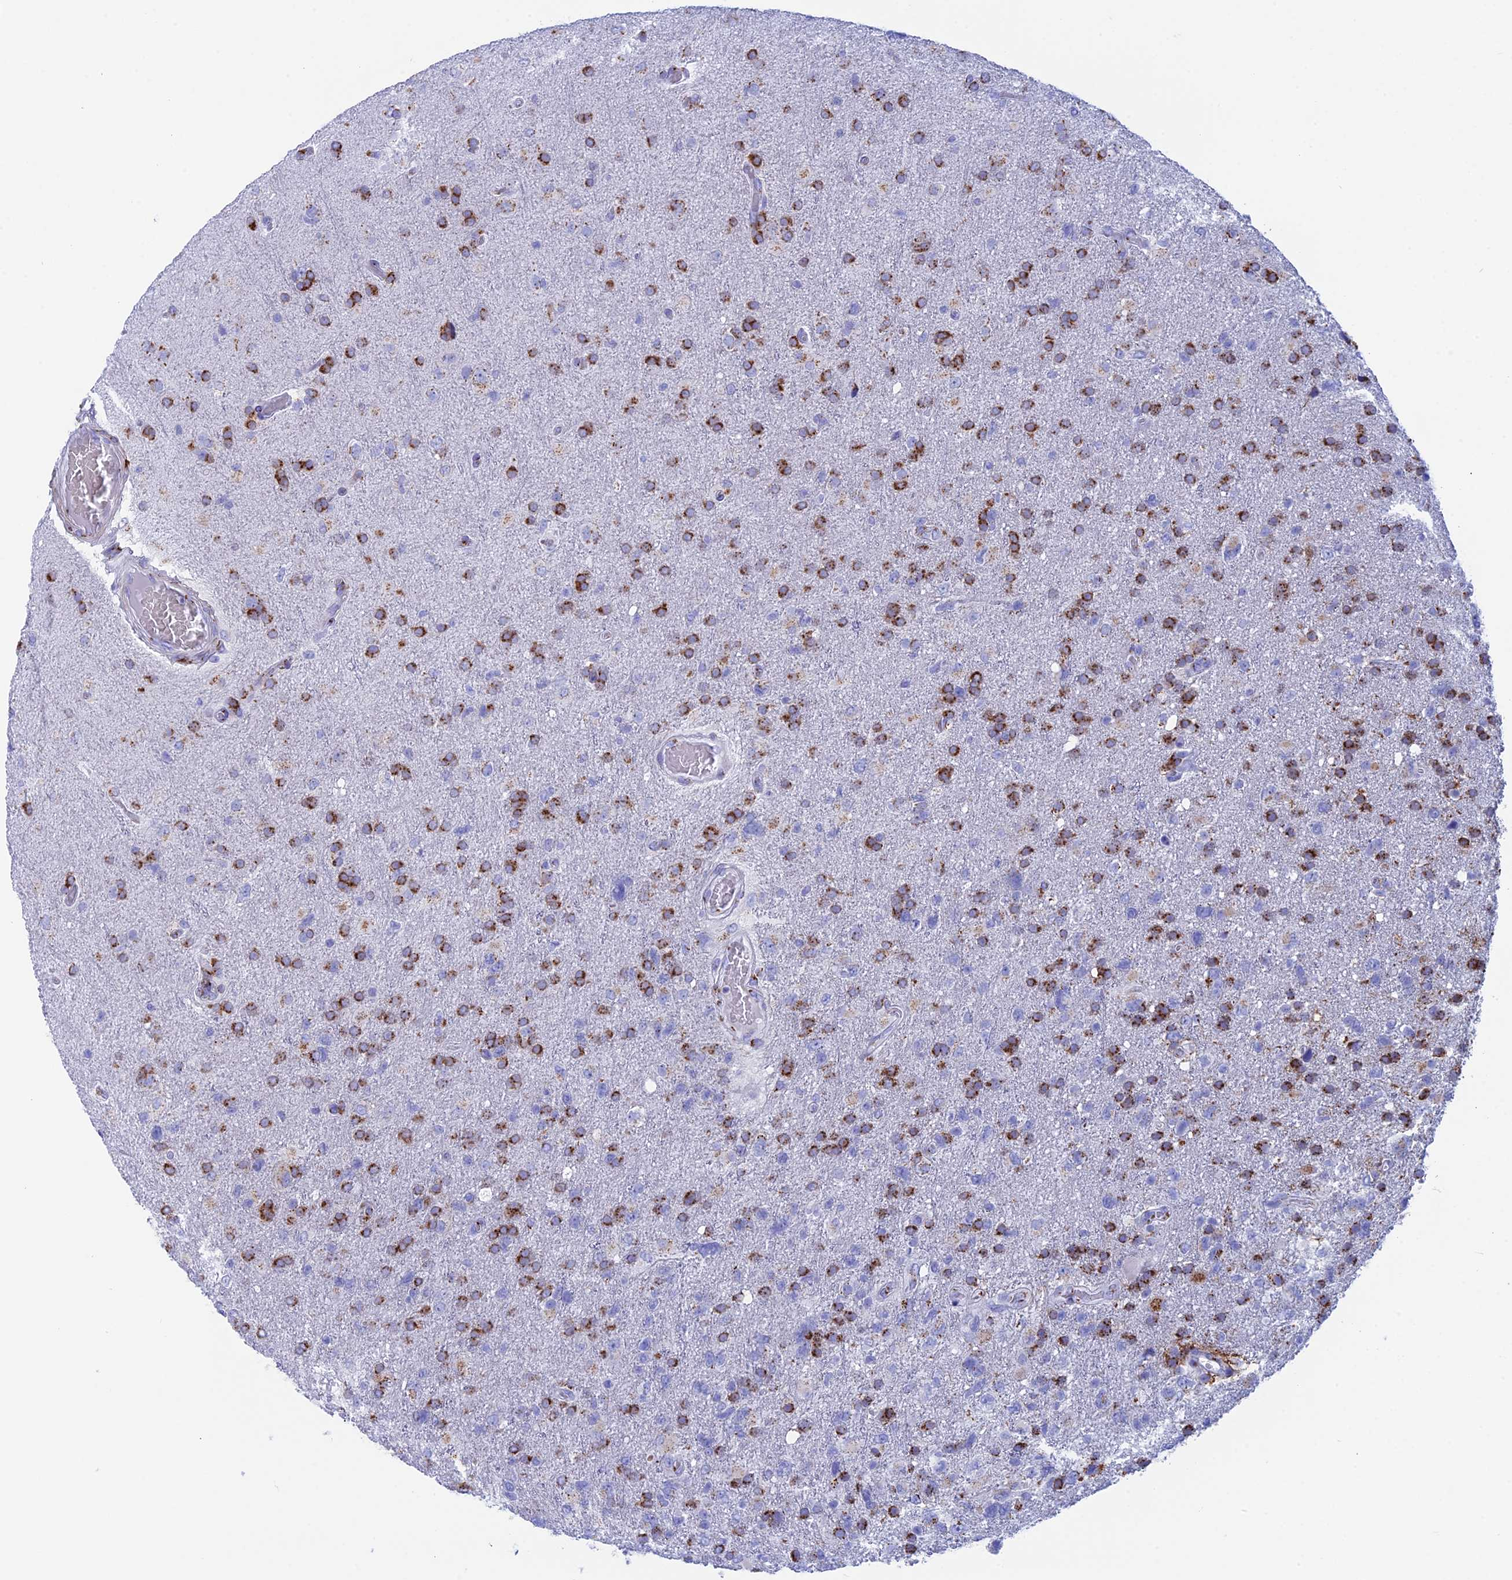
{"staining": {"intensity": "strong", "quantity": "25%-75%", "location": "cytoplasmic/membranous"}, "tissue": "glioma", "cell_type": "Tumor cells", "image_type": "cancer", "snomed": [{"axis": "morphology", "description": "Glioma, malignant, High grade"}, {"axis": "topography", "description": "Brain"}], "caption": "High-power microscopy captured an IHC micrograph of glioma, revealing strong cytoplasmic/membranous staining in about 25%-75% of tumor cells.", "gene": "ERICH4", "patient": {"sex": "male", "age": 61}}